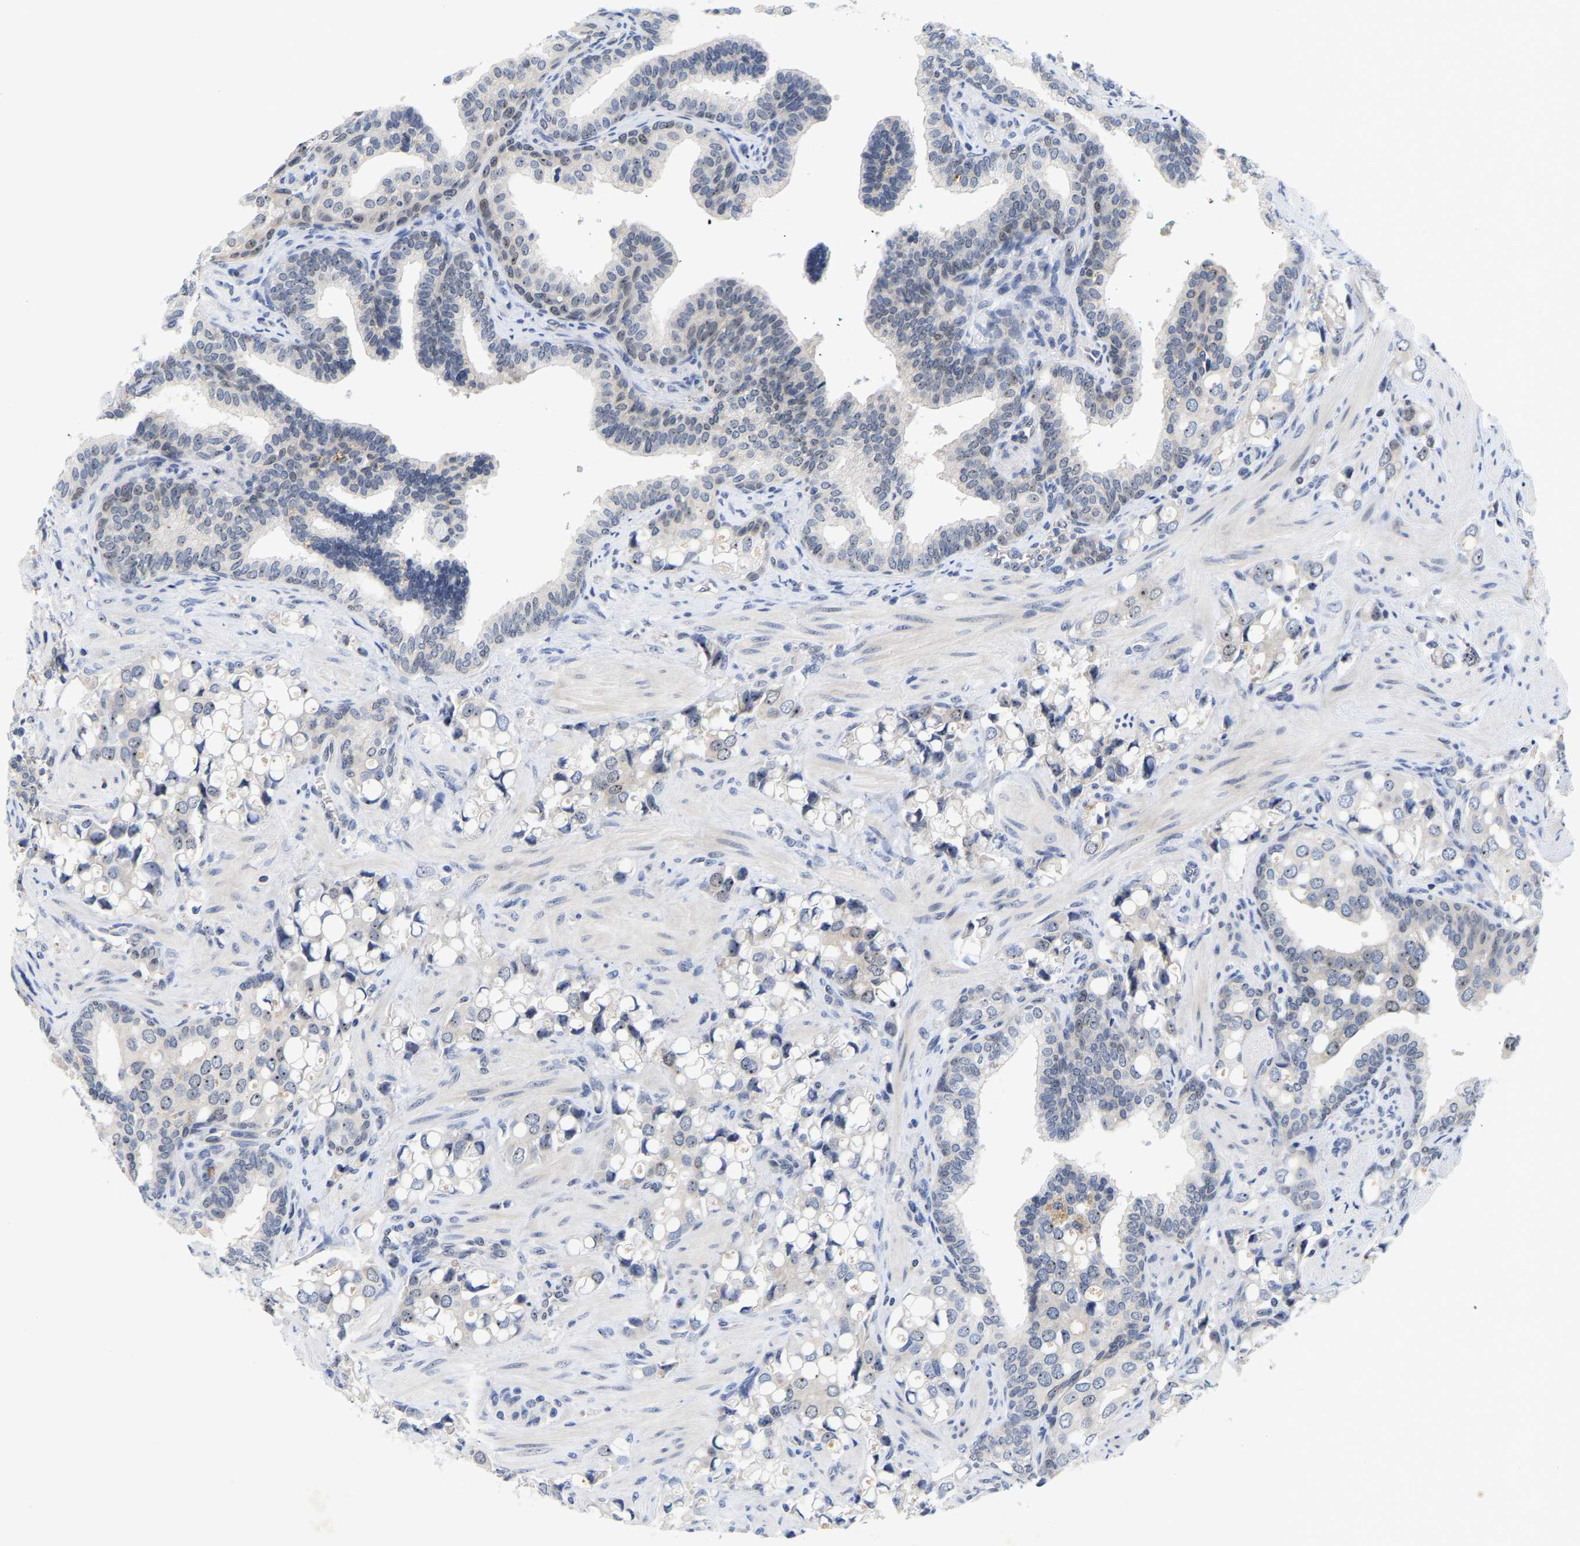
{"staining": {"intensity": "negative", "quantity": "none", "location": "none"}, "tissue": "prostate cancer", "cell_type": "Tumor cells", "image_type": "cancer", "snomed": [{"axis": "morphology", "description": "Adenocarcinoma, High grade"}, {"axis": "topography", "description": "Prostate"}], "caption": "Micrograph shows no protein staining in tumor cells of prostate cancer tissue.", "gene": "NLE1", "patient": {"sex": "male", "age": 52}}